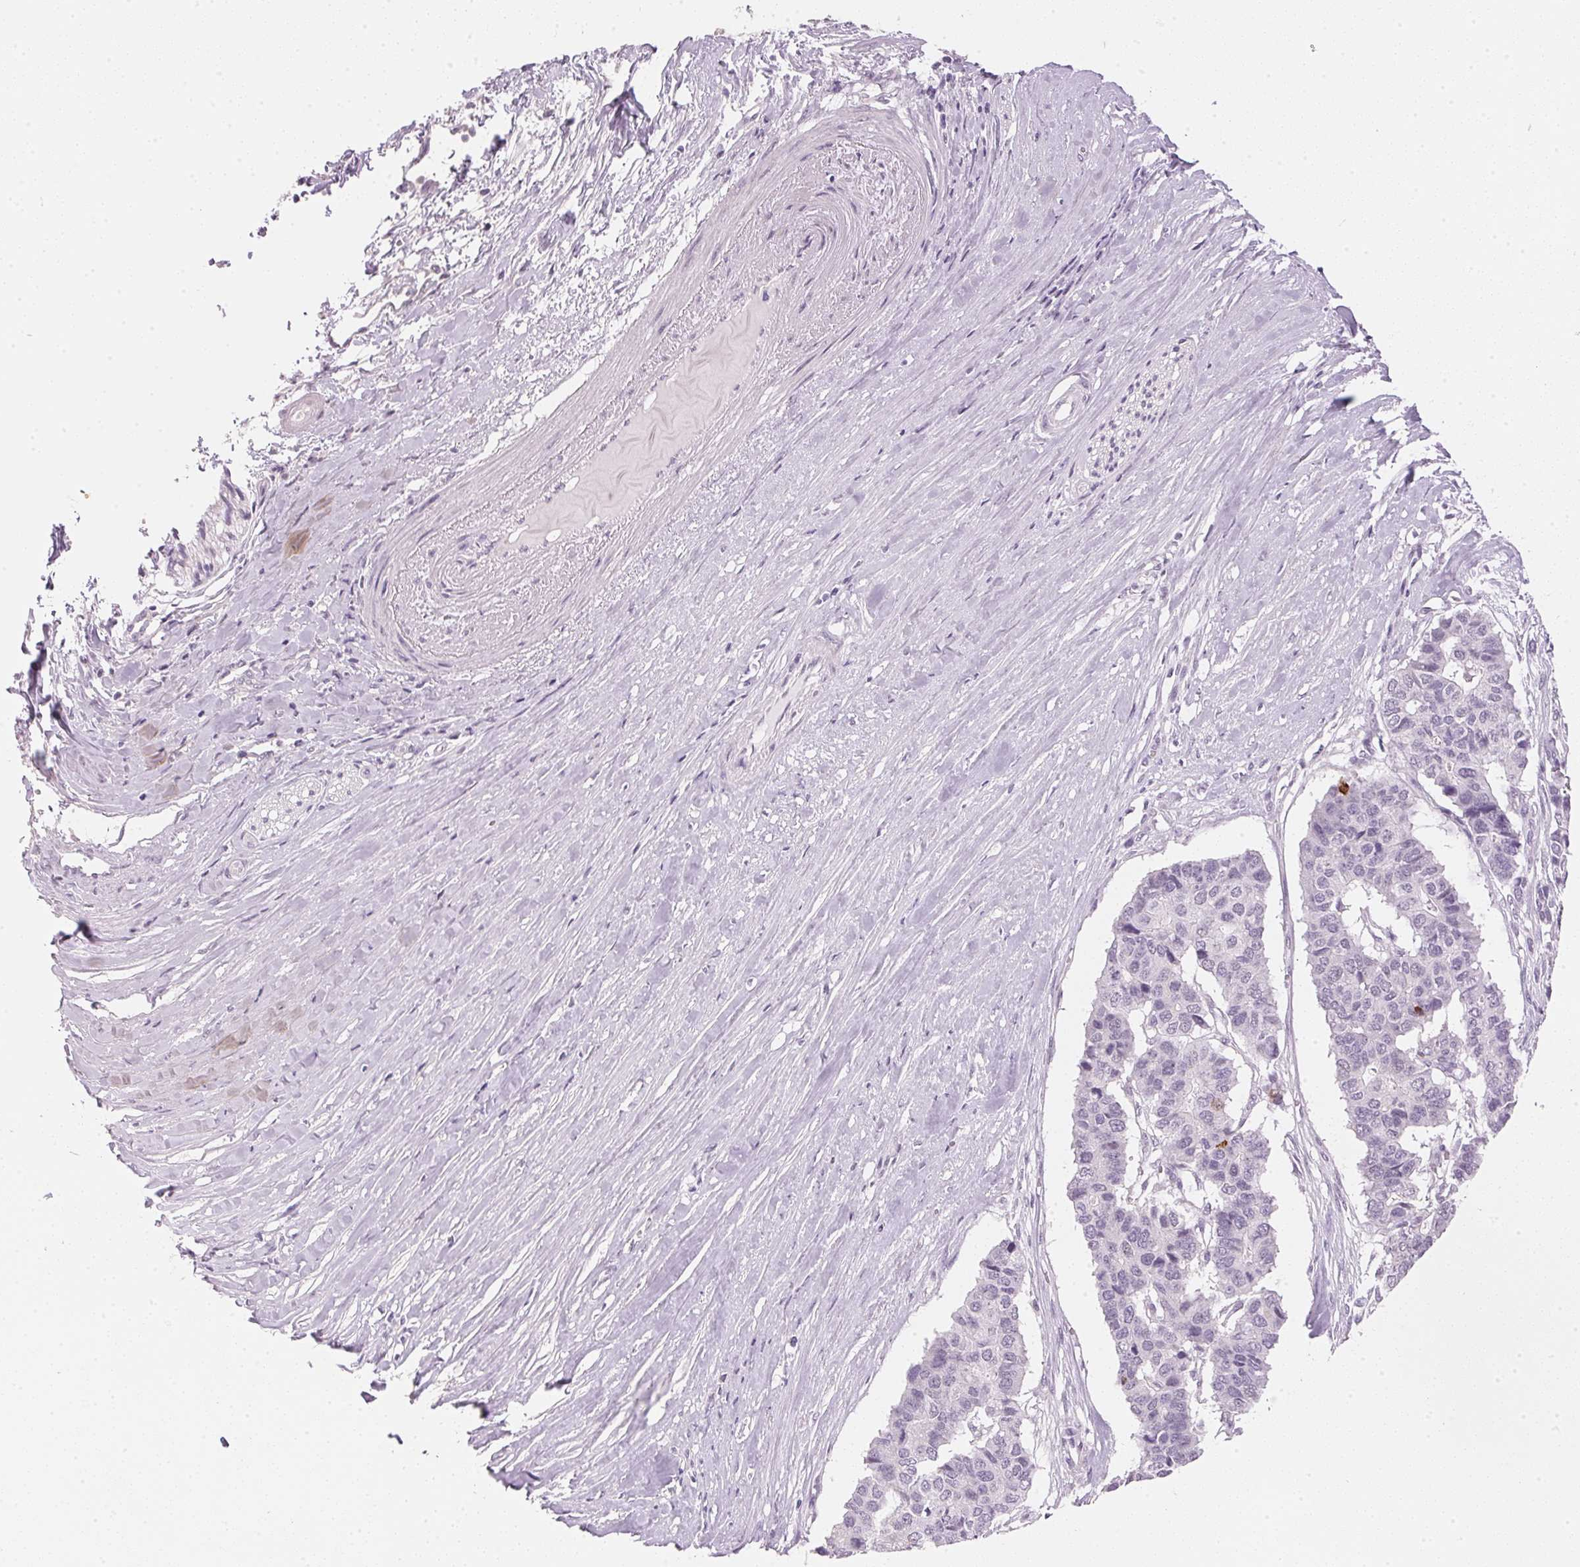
{"staining": {"intensity": "negative", "quantity": "none", "location": "none"}, "tissue": "pancreatic cancer", "cell_type": "Tumor cells", "image_type": "cancer", "snomed": [{"axis": "morphology", "description": "Adenocarcinoma, NOS"}, {"axis": "topography", "description": "Pancreas"}], "caption": "IHC photomicrograph of adenocarcinoma (pancreatic) stained for a protein (brown), which exhibits no positivity in tumor cells.", "gene": "IGFBP1", "patient": {"sex": "male", "age": 50}}